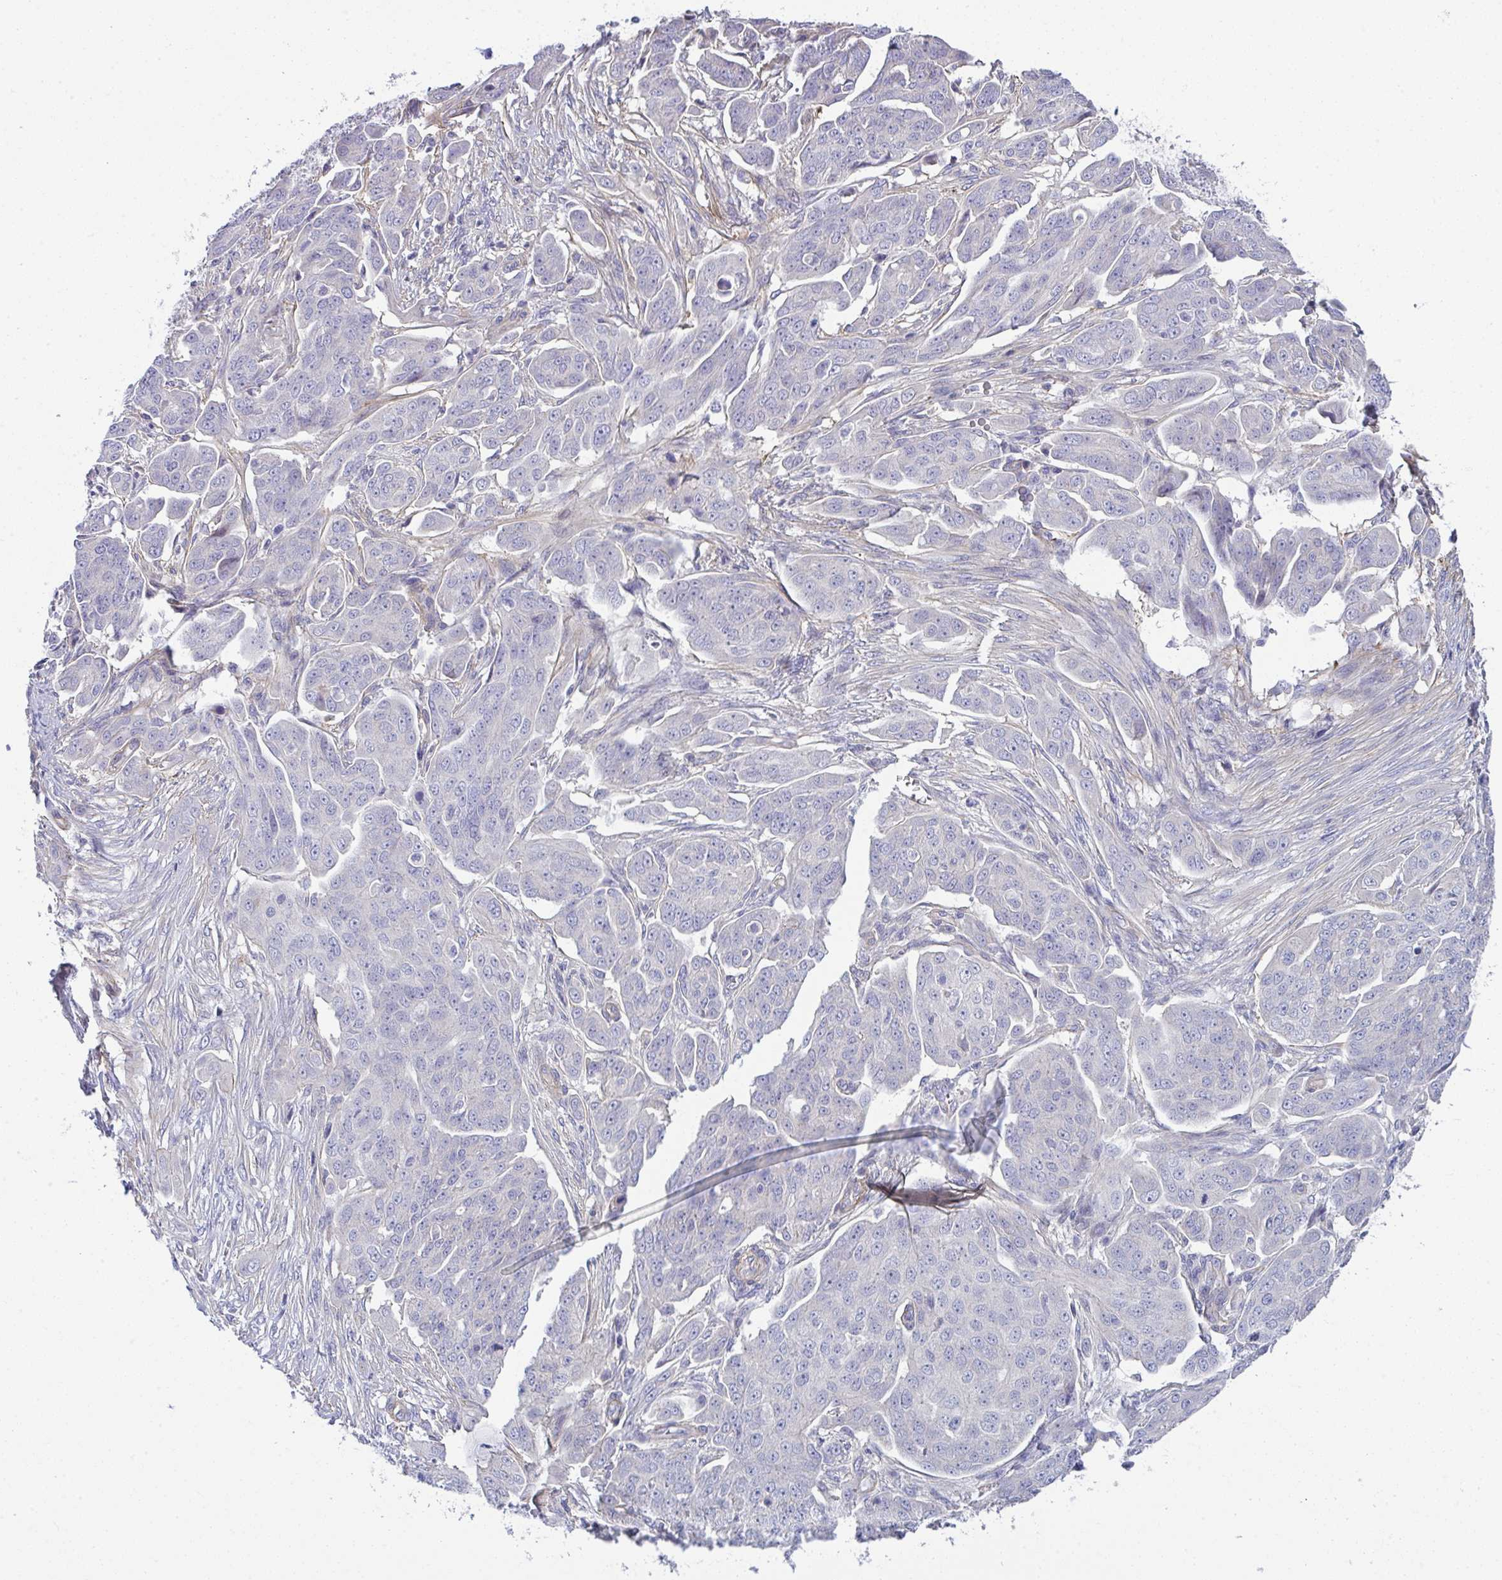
{"staining": {"intensity": "negative", "quantity": "none", "location": "none"}, "tissue": "ovarian cancer", "cell_type": "Tumor cells", "image_type": "cancer", "snomed": [{"axis": "morphology", "description": "Carcinoma, endometroid"}, {"axis": "topography", "description": "Ovary"}], "caption": "Ovarian endometroid carcinoma stained for a protein using immunohistochemistry reveals no positivity tumor cells.", "gene": "MYL12A", "patient": {"sex": "female", "age": 70}}